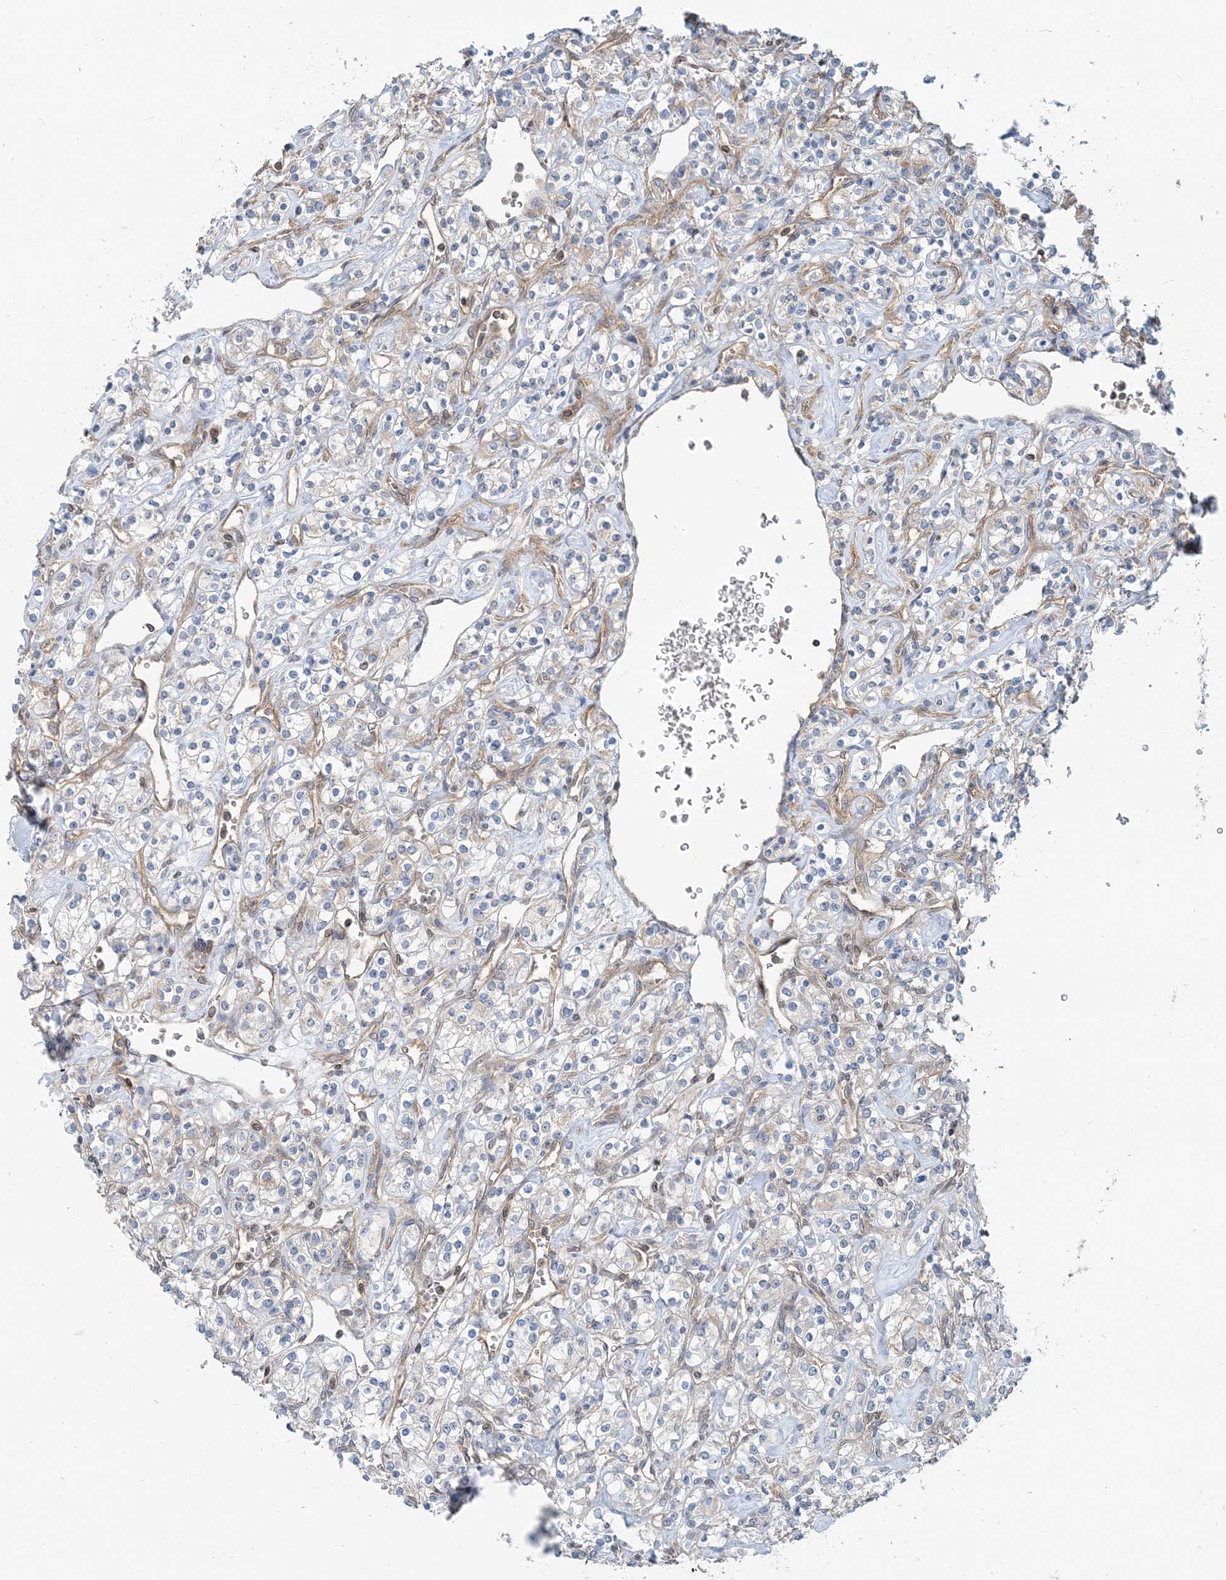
{"staining": {"intensity": "negative", "quantity": "none", "location": "none"}, "tissue": "renal cancer", "cell_type": "Tumor cells", "image_type": "cancer", "snomed": [{"axis": "morphology", "description": "Adenocarcinoma, NOS"}, {"axis": "topography", "description": "Kidney"}], "caption": "Micrograph shows no protein expression in tumor cells of adenocarcinoma (renal) tissue.", "gene": "MOB4", "patient": {"sex": "male", "age": 77}}